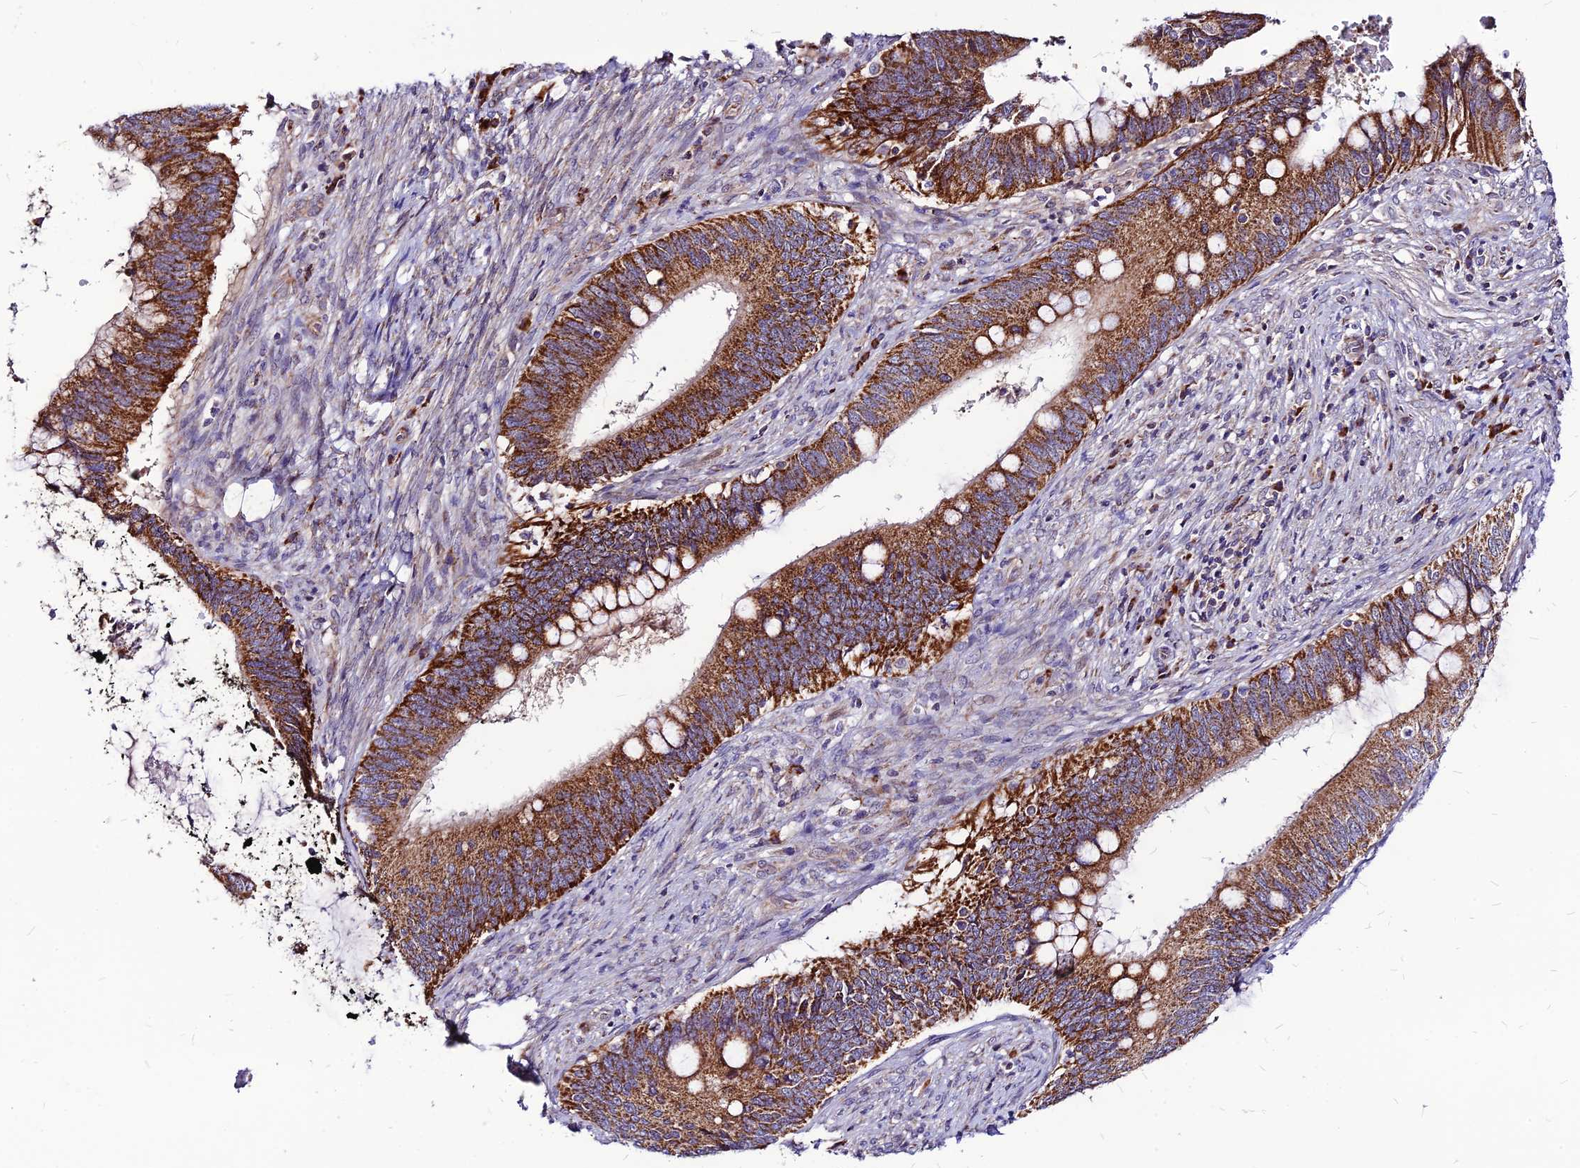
{"staining": {"intensity": "strong", "quantity": ">75%", "location": "cytoplasmic/membranous"}, "tissue": "cervical cancer", "cell_type": "Tumor cells", "image_type": "cancer", "snomed": [{"axis": "morphology", "description": "Adenocarcinoma, NOS"}, {"axis": "topography", "description": "Cervix"}], "caption": "High-magnification brightfield microscopy of cervical cancer stained with DAB (brown) and counterstained with hematoxylin (blue). tumor cells exhibit strong cytoplasmic/membranous positivity is seen in approximately>75% of cells.", "gene": "ECI1", "patient": {"sex": "female", "age": 42}}